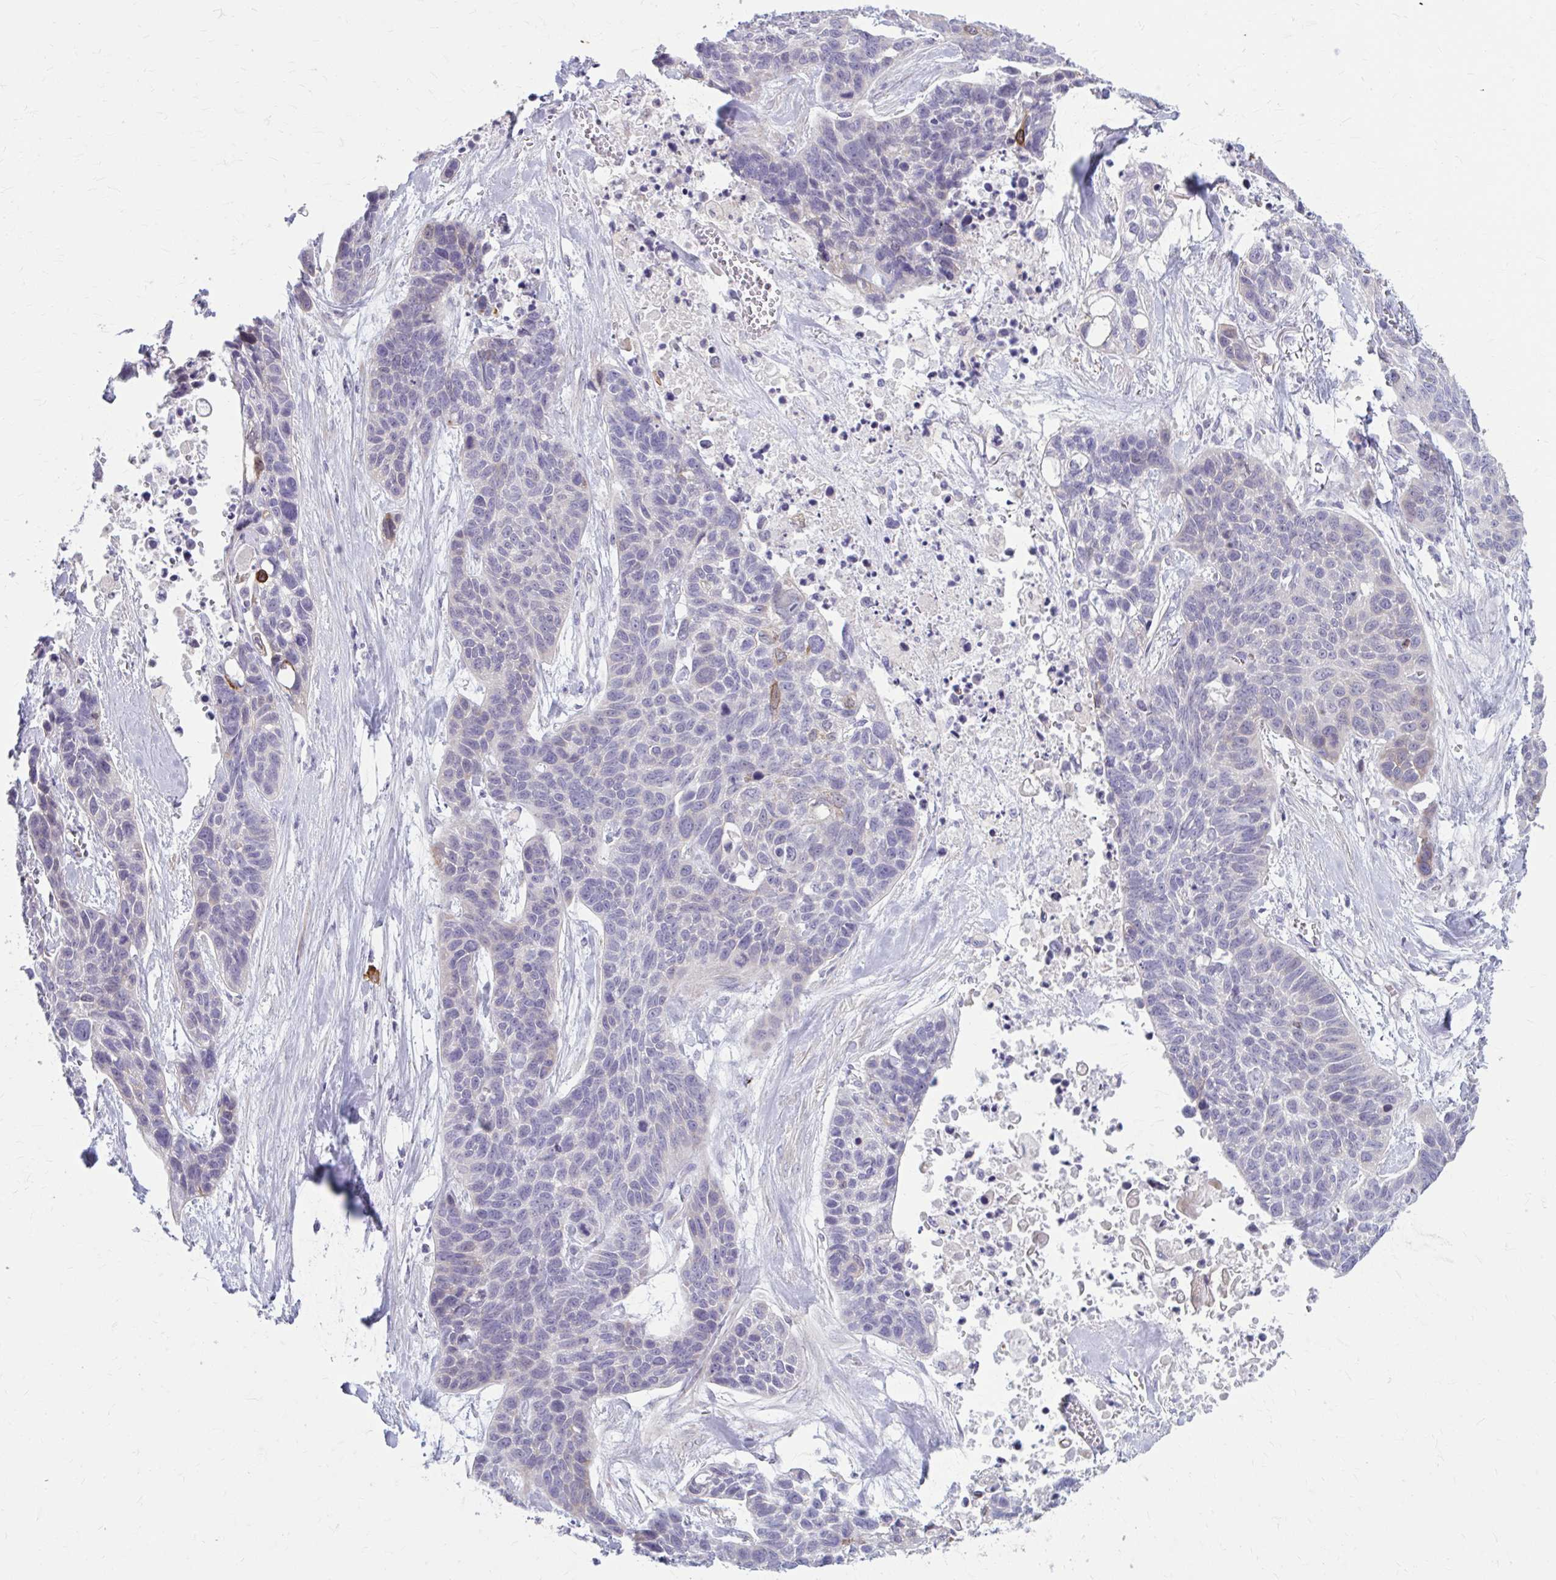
{"staining": {"intensity": "negative", "quantity": "none", "location": "none"}, "tissue": "lung cancer", "cell_type": "Tumor cells", "image_type": "cancer", "snomed": [{"axis": "morphology", "description": "Squamous cell carcinoma, NOS"}, {"axis": "topography", "description": "Lung"}], "caption": "There is no significant staining in tumor cells of squamous cell carcinoma (lung).", "gene": "MSMO1", "patient": {"sex": "male", "age": 62}}